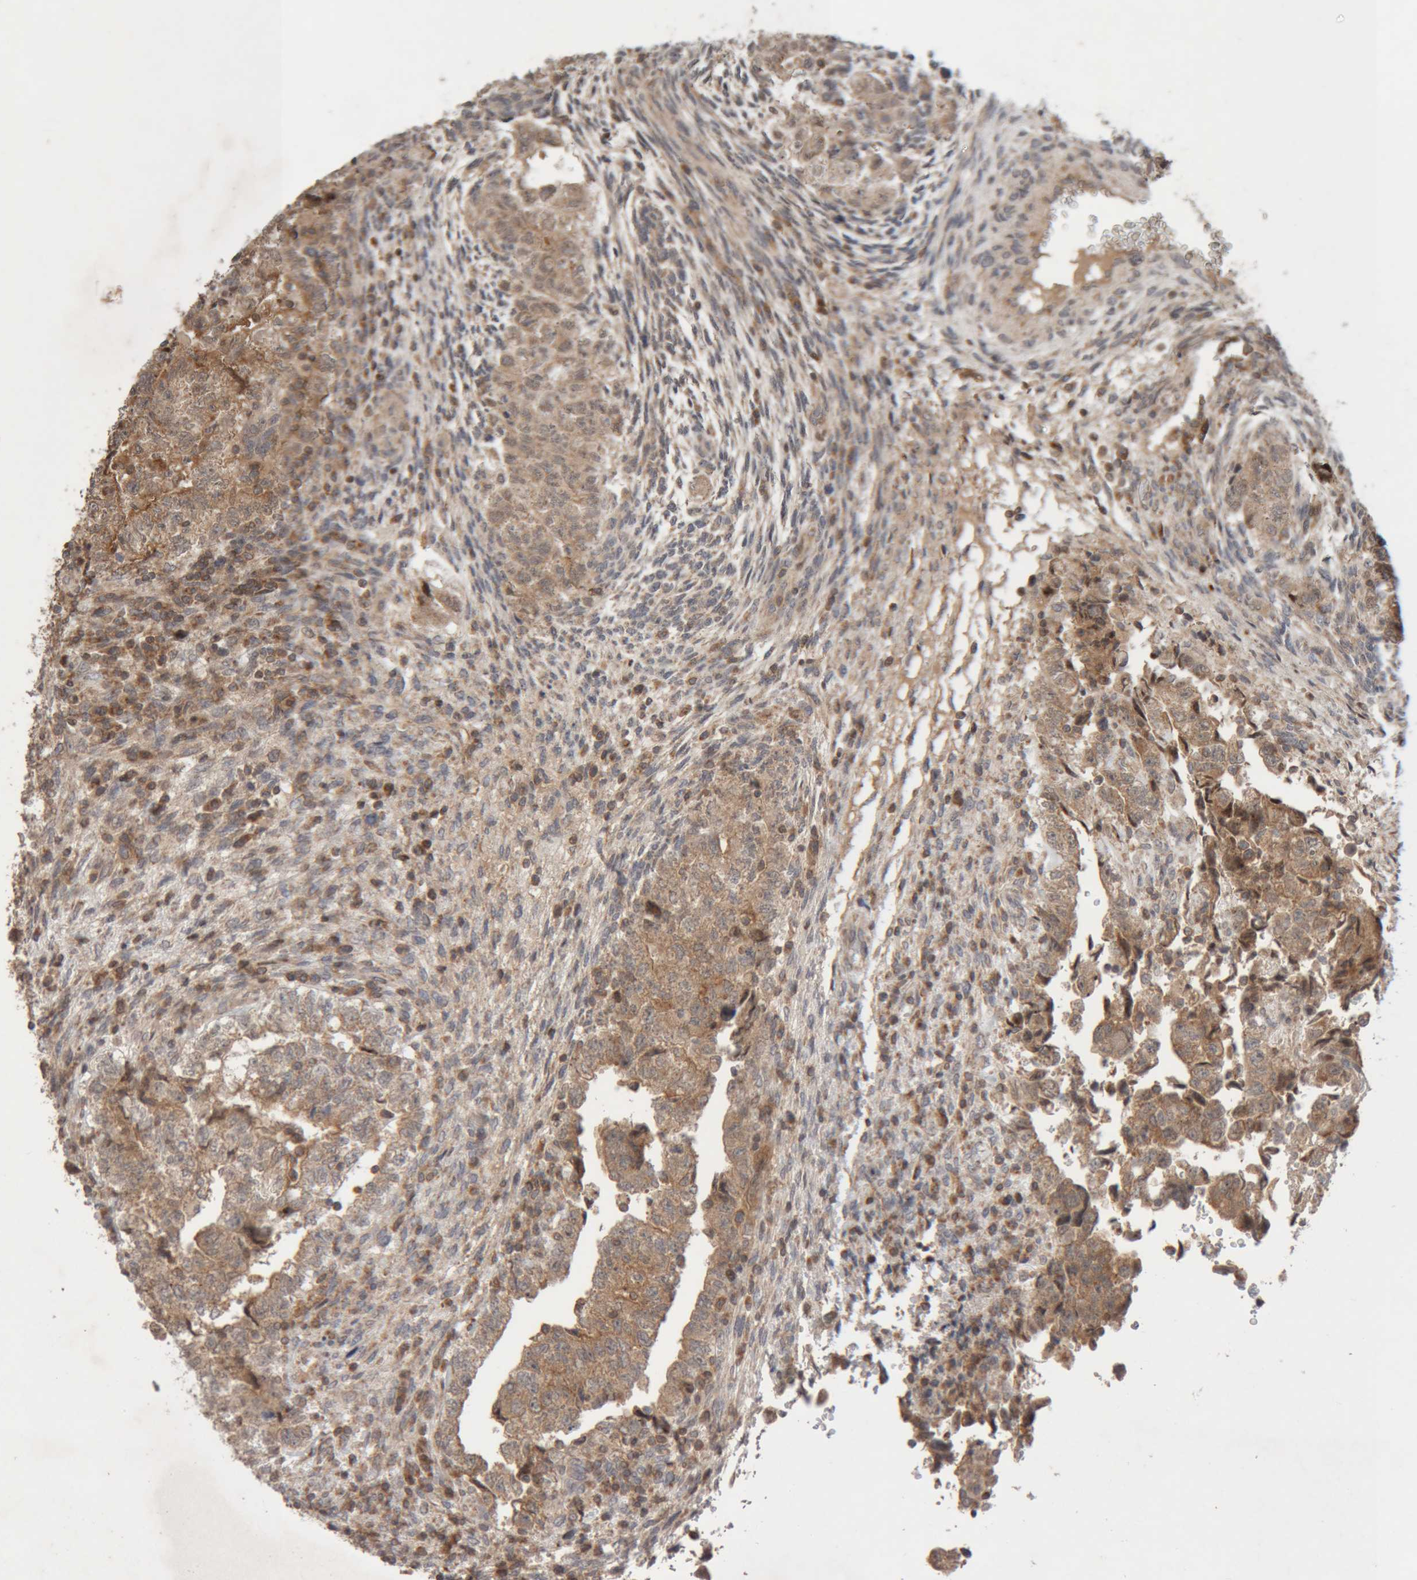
{"staining": {"intensity": "moderate", "quantity": ">75%", "location": "cytoplasmic/membranous"}, "tissue": "testis cancer", "cell_type": "Tumor cells", "image_type": "cancer", "snomed": [{"axis": "morphology", "description": "Normal tissue, NOS"}, {"axis": "morphology", "description": "Carcinoma, Embryonal, NOS"}, {"axis": "topography", "description": "Testis"}], "caption": "Testis embryonal carcinoma stained with a brown dye exhibits moderate cytoplasmic/membranous positive expression in about >75% of tumor cells.", "gene": "KIF21B", "patient": {"sex": "male", "age": 36}}